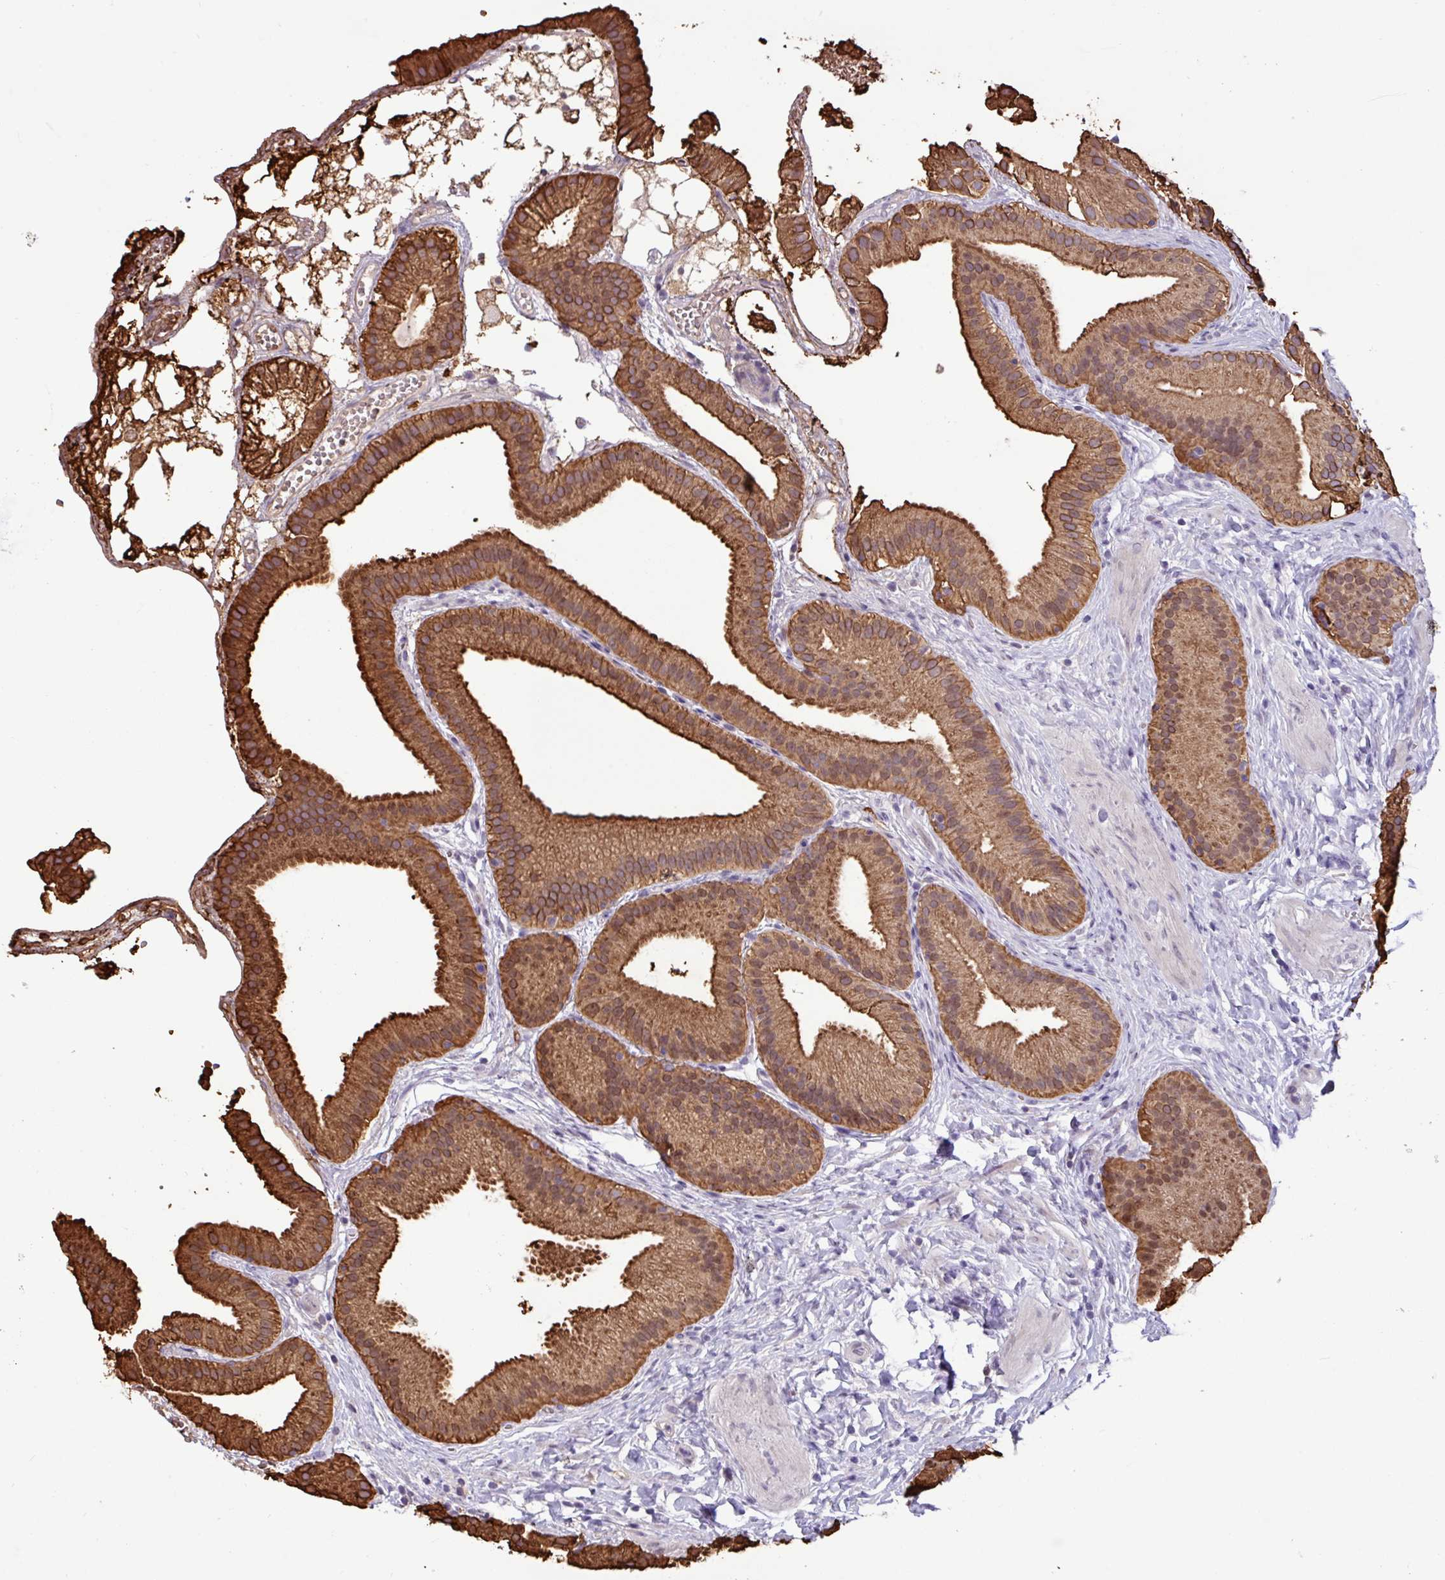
{"staining": {"intensity": "strong", "quantity": ">75%", "location": "cytoplasmic/membranous"}, "tissue": "gallbladder", "cell_type": "Glandular cells", "image_type": "normal", "snomed": [{"axis": "morphology", "description": "Normal tissue, NOS"}, {"axis": "topography", "description": "Gallbladder"}], "caption": "High-magnification brightfield microscopy of normal gallbladder stained with DAB (3,3'-diaminobenzidine) (brown) and counterstained with hematoxylin (blue). glandular cells exhibit strong cytoplasmic/membranous staining is identified in approximately>75% of cells. The staining was performed using DAB to visualize the protein expression in brown, while the nuclei were stained in blue with hematoxylin (Magnification: 20x).", "gene": "PNLDC1", "patient": {"sex": "female", "age": 63}}